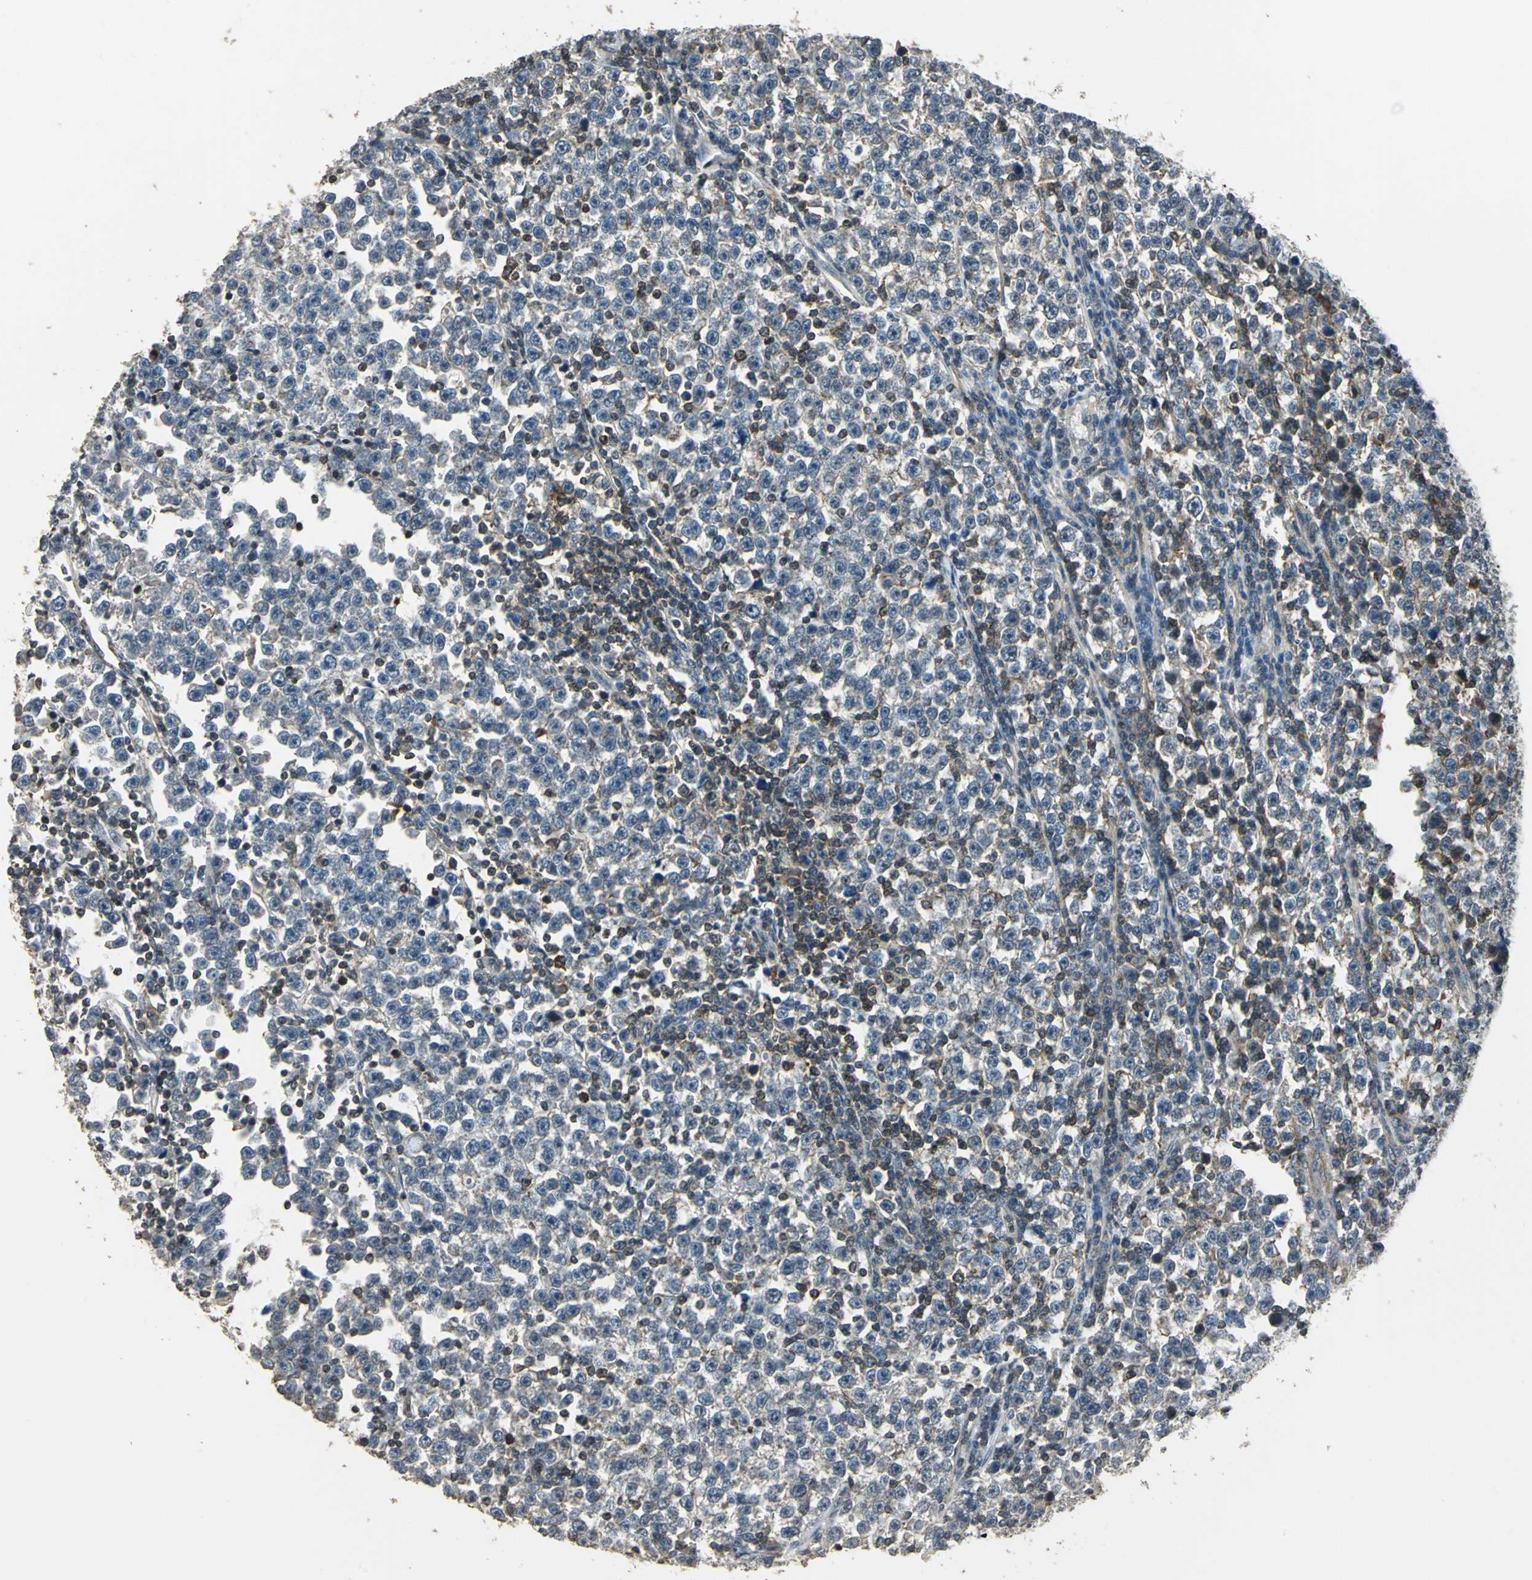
{"staining": {"intensity": "negative", "quantity": "none", "location": "none"}, "tissue": "testis cancer", "cell_type": "Tumor cells", "image_type": "cancer", "snomed": [{"axis": "morphology", "description": "Seminoma, NOS"}, {"axis": "topography", "description": "Testis"}], "caption": "Protein analysis of testis cancer demonstrates no significant expression in tumor cells.", "gene": "DNAJB4", "patient": {"sex": "male", "age": 43}}